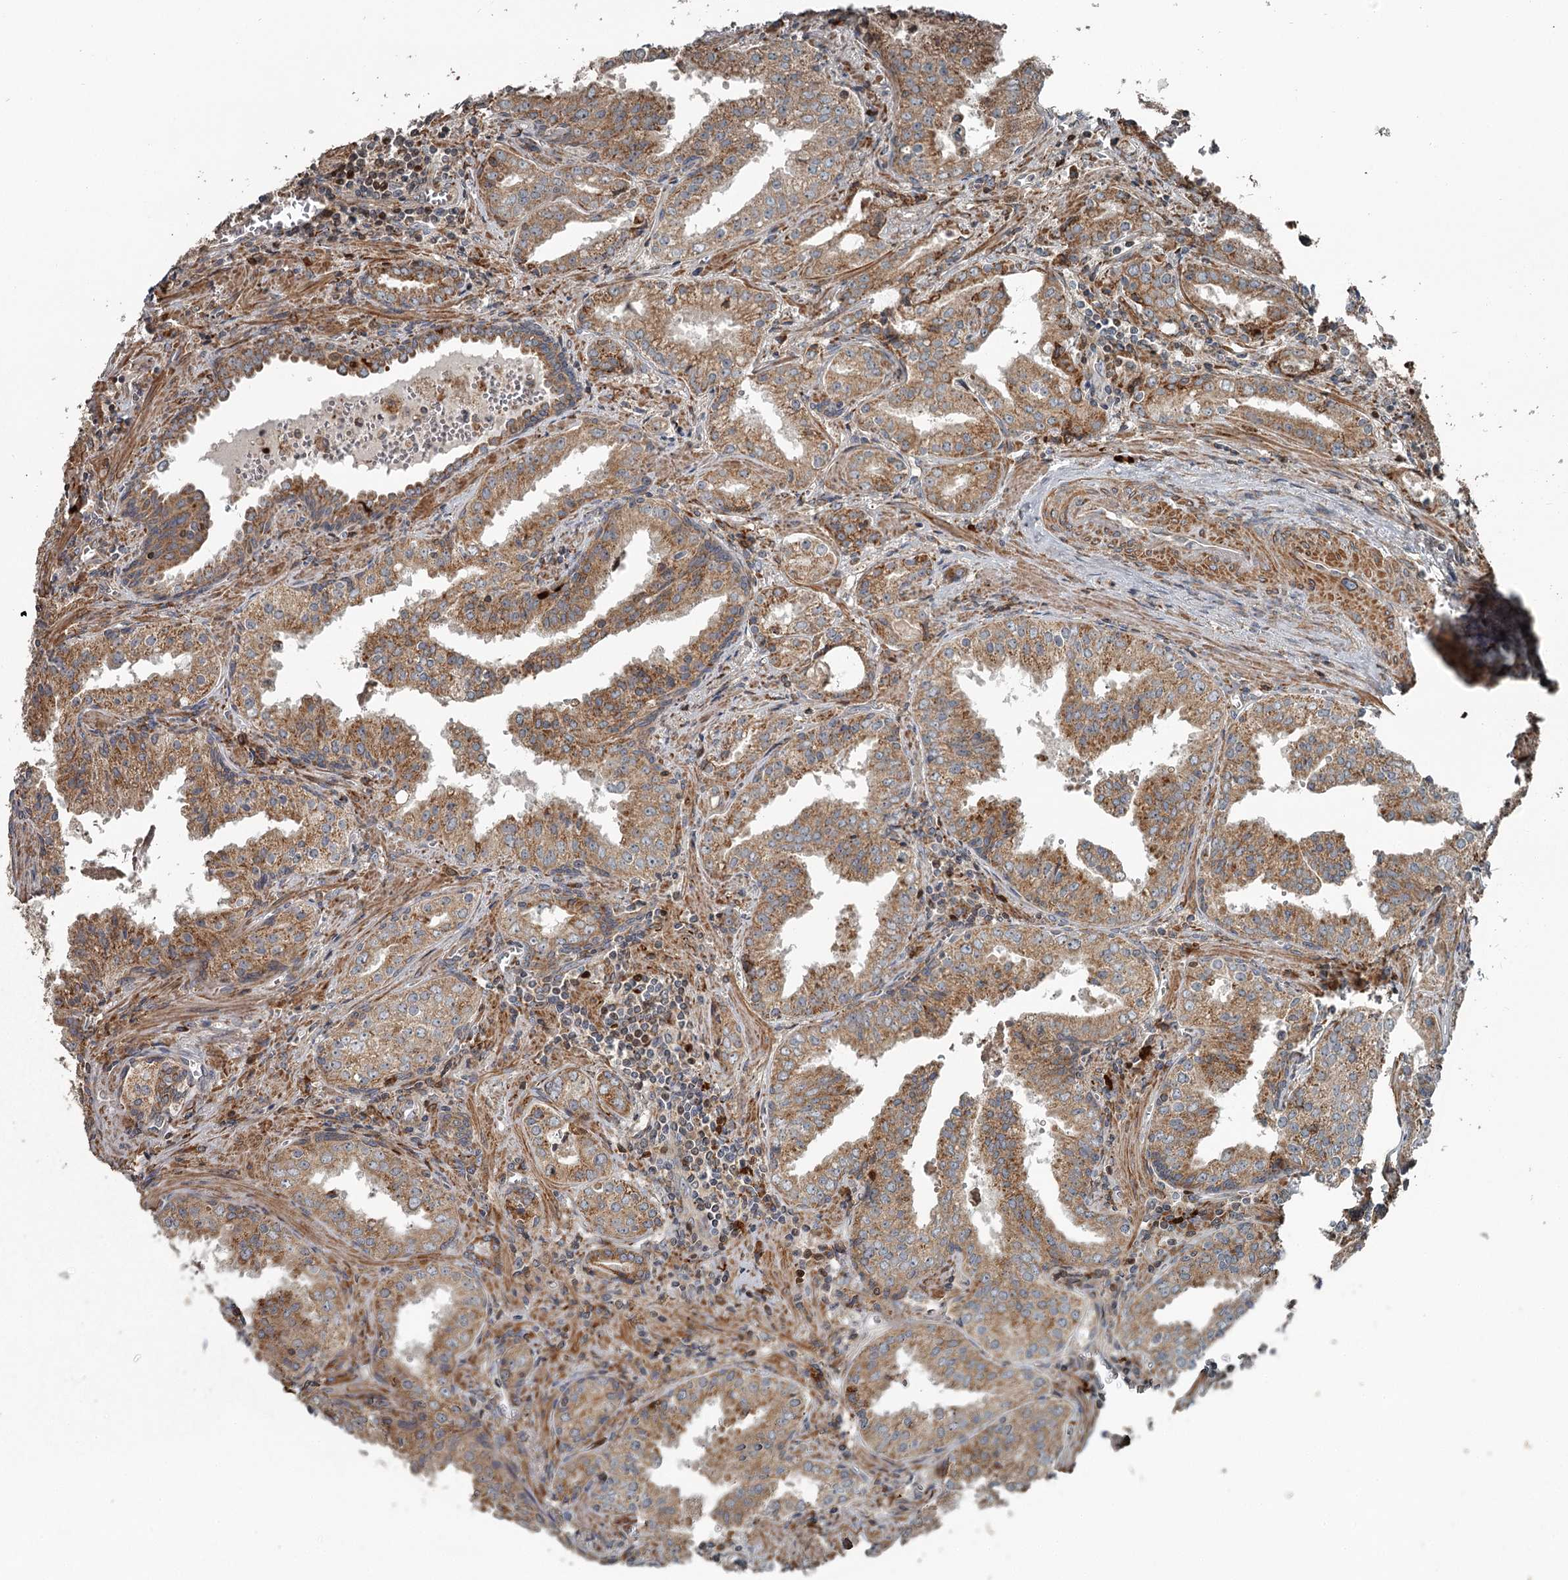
{"staining": {"intensity": "strong", "quantity": ">75%", "location": "cytoplasmic/membranous"}, "tissue": "prostate cancer", "cell_type": "Tumor cells", "image_type": "cancer", "snomed": [{"axis": "morphology", "description": "Adenocarcinoma, High grade"}, {"axis": "topography", "description": "Prostate"}], "caption": "Protein analysis of prostate cancer (adenocarcinoma (high-grade)) tissue demonstrates strong cytoplasmic/membranous positivity in about >75% of tumor cells.", "gene": "RASSF8", "patient": {"sex": "male", "age": 68}}